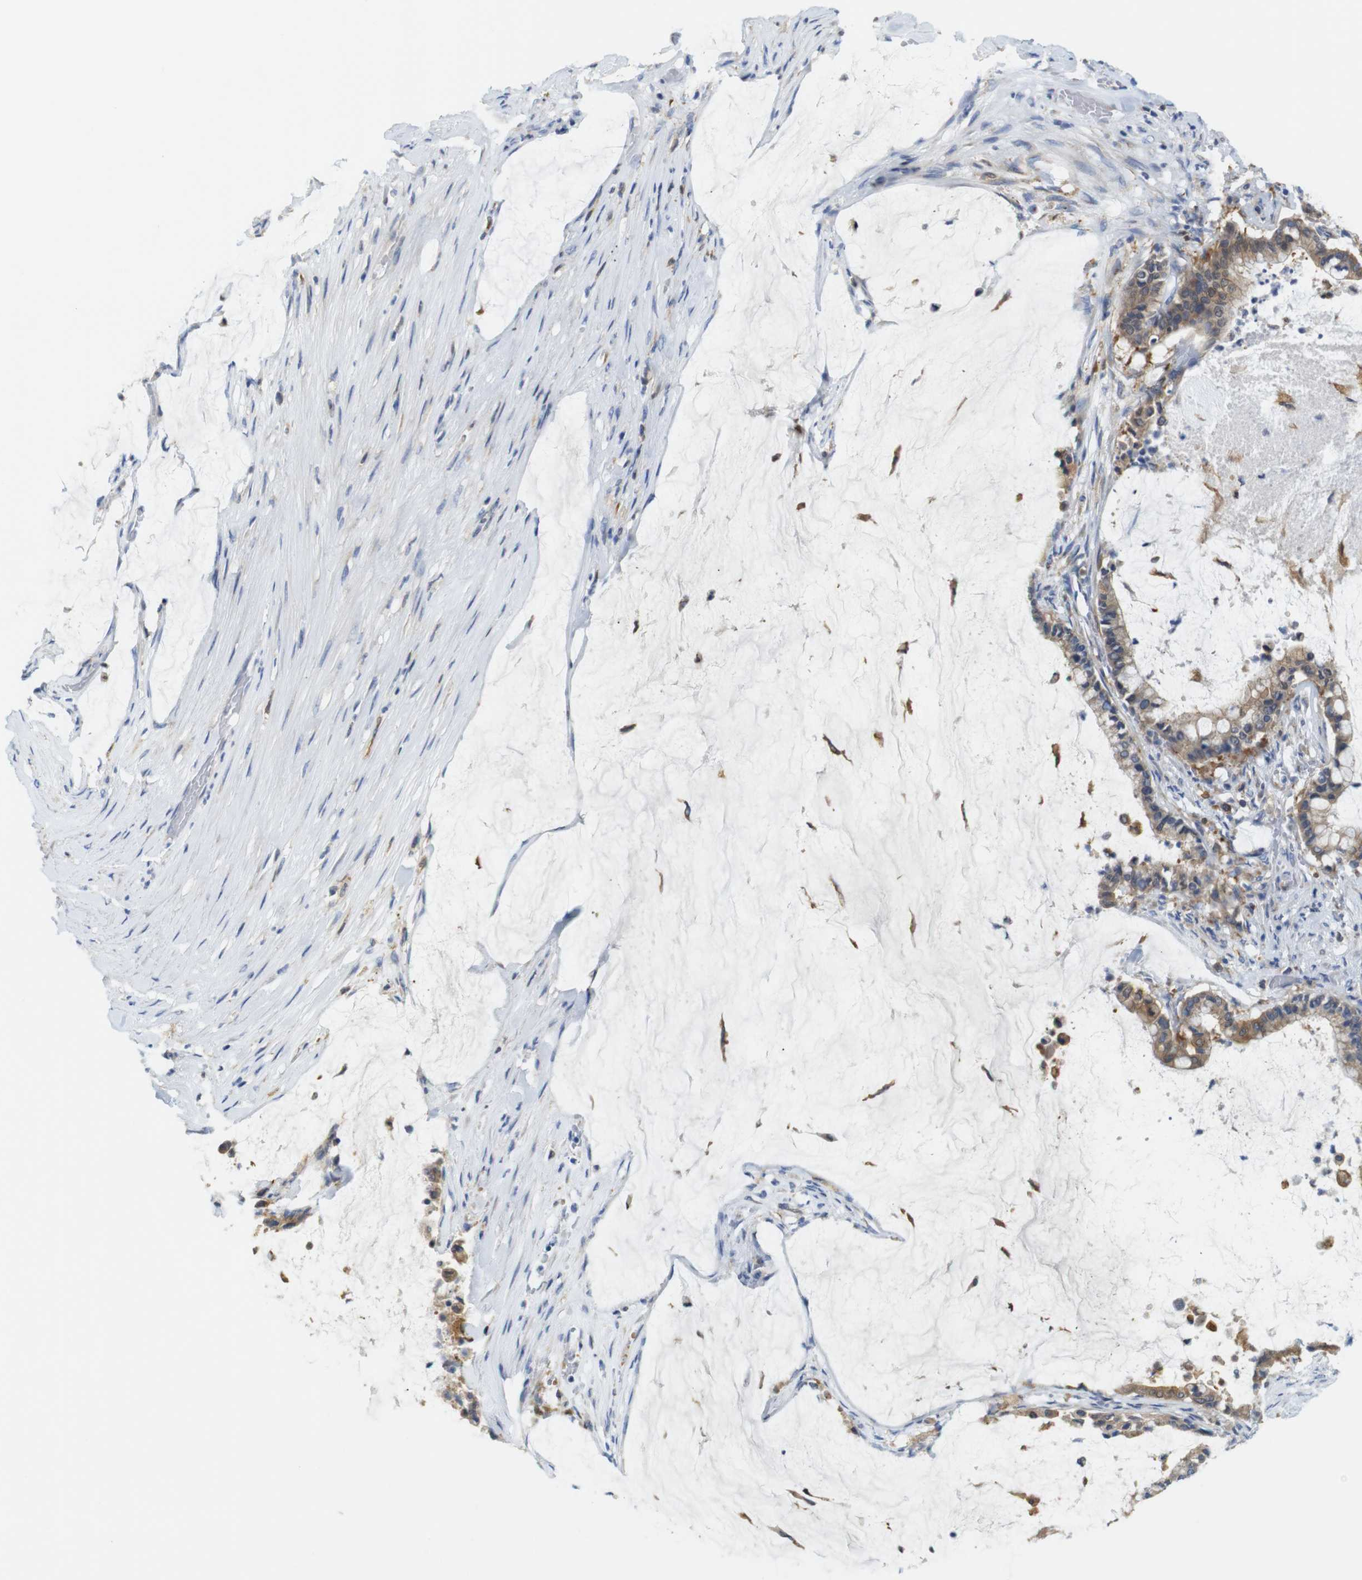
{"staining": {"intensity": "moderate", "quantity": ">75%", "location": "cytoplasmic/membranous"}, "tissue": "pancreatic cancer", "cell_type": "Tumor cells", "image_type": "cancer", "snomed": [{"axis": "morphology", "description": "Adenocarcinoma, NOS"}, {"axis": "topography", "description": "Pancreas"}], "caption": "Pancreatic cancer (adenocarcinoma) stained with a brown dye exhibits moderate cytoplasmic/membranous positive positivity in about >75% of tumor cells.", "gene": "NEBL", "patient": {"sex": "male", "age": 41}}